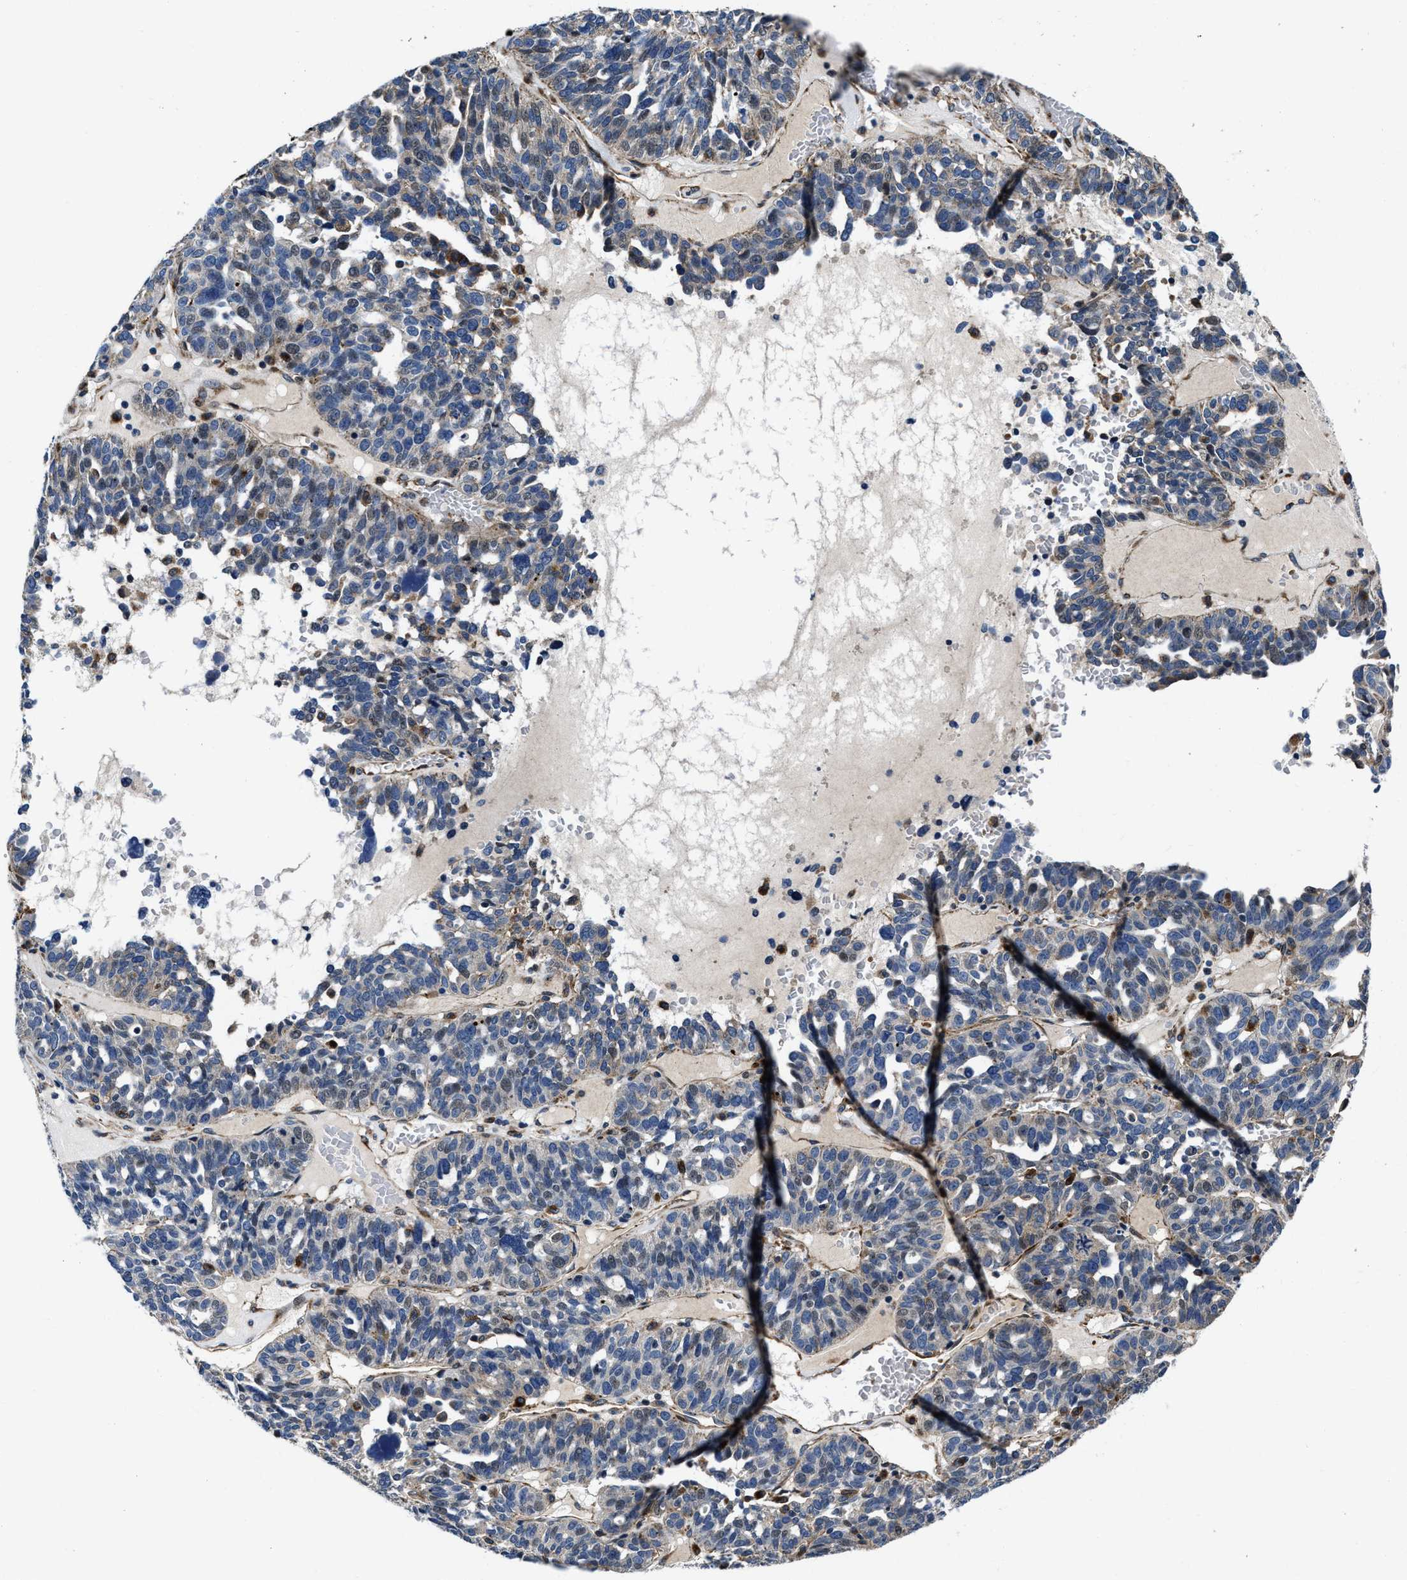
{"staining": {"intensity": "weak", "quantity": "<25%", "location": "nuclear"}, "tissue": "ovarian cancer", "cell_type": "Tumor cells", "image_type": "cancer", "snomed": [{"axis": "morphology", "description": "Cystadenocarcinoma, serous, NOS"}, {"axis": "topography", "description": "Ovary"}], "caption": "DAB immunohistochemical staining of human ovarian cancer exhibits no significant expression in tumor cells.", "gene": "C2orf66", "patient": {"sex": "female", "age": 59}}